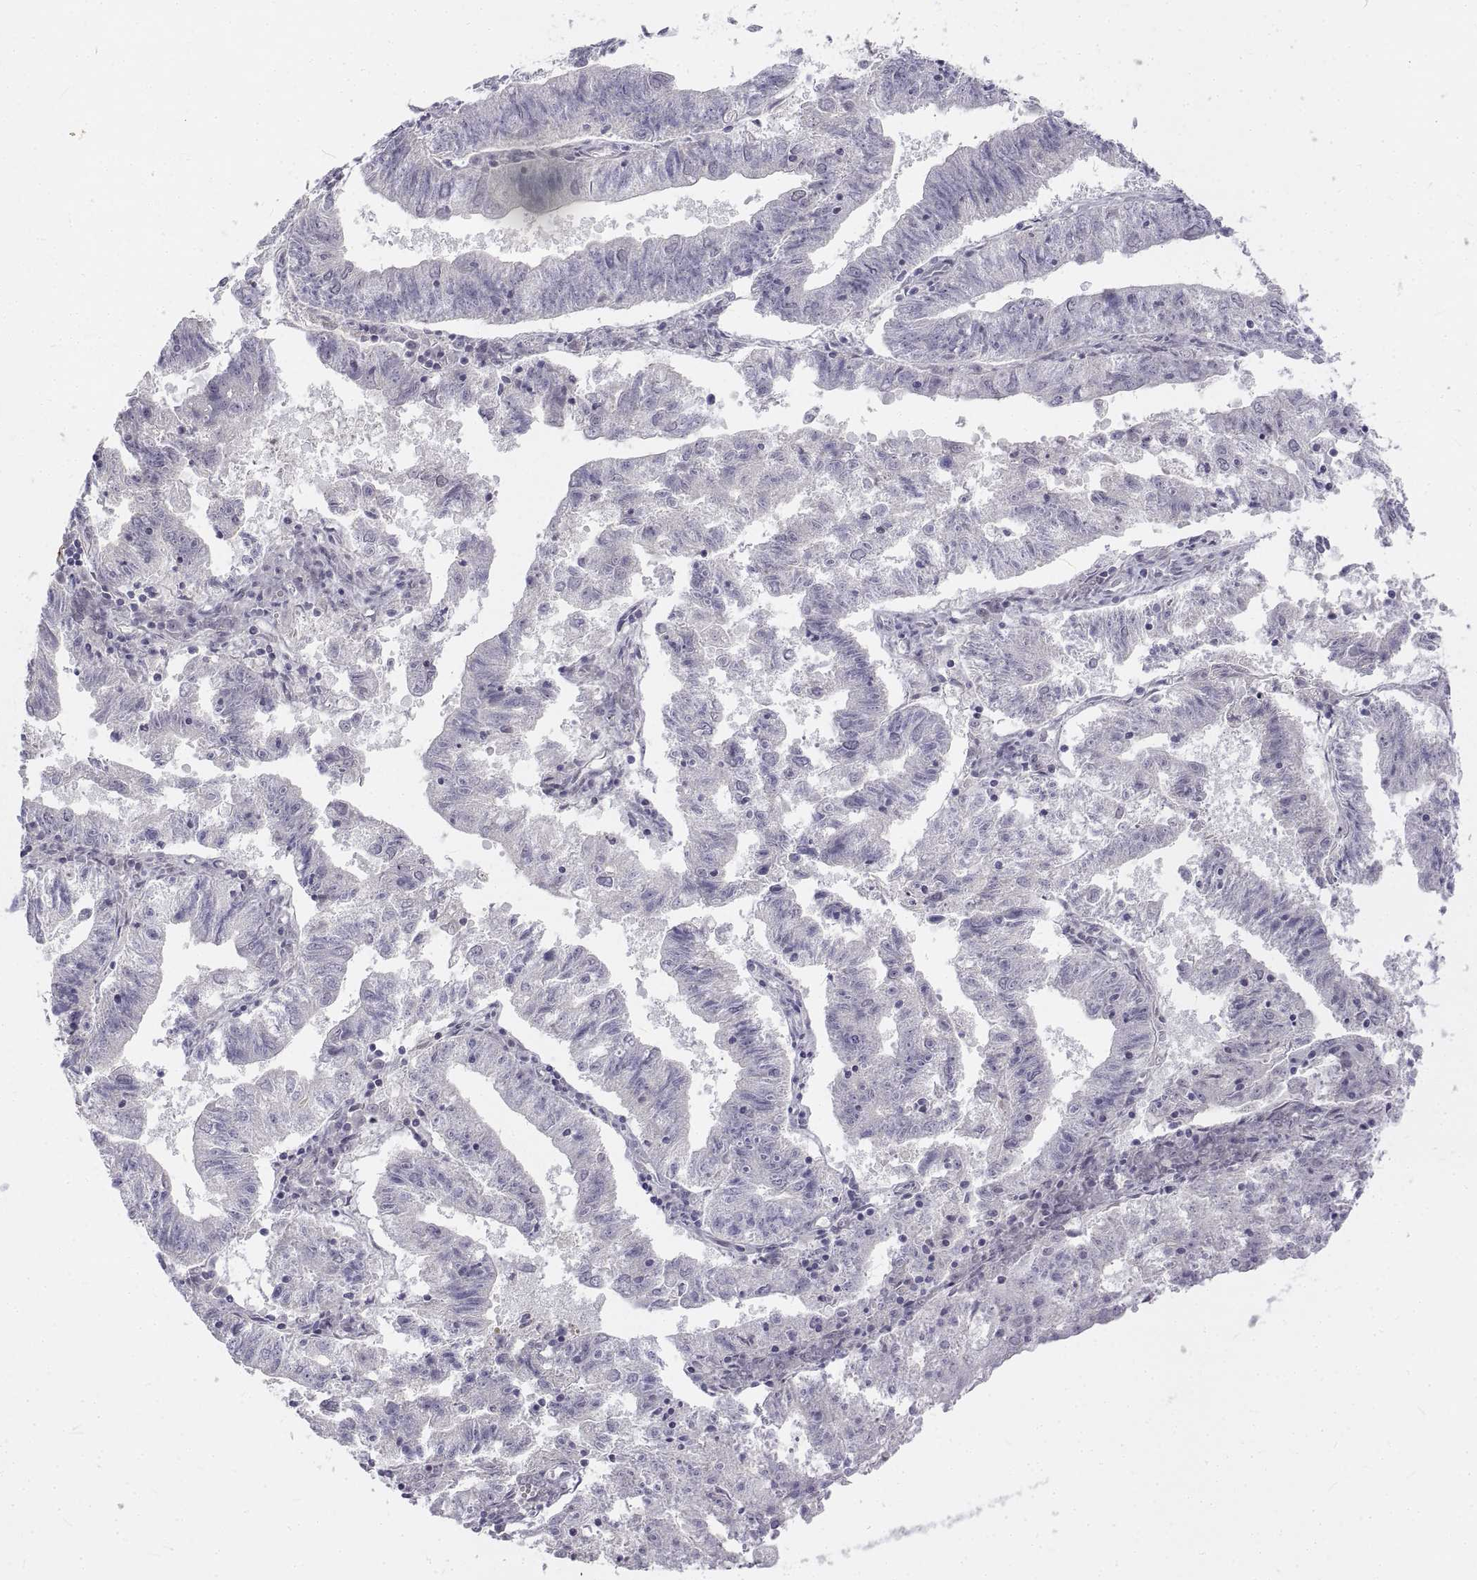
{"staining": {"intensity": "negative", "quantity": "none", "location": "none"}, "tissue": "endometrial cancer", "cell_type": "Tumor cells", "image_type": "cancer", "snomed": [{"axis": "morphology", "description": "Adenocarcinoma, NOS"}, {"axis": "topography", "description": "Endometrium"}], "caption": "Immunohistochemistry micrograph of human endometrial adenocarcinoma stained for a protein (brown), which exhibits no positivity in tumor cells. The staining was performed using DAB (3,3'-diaminobenzidine) to visualize the protein expression in brown, while the nuclei were stained in blue with hematoxylin (Magnification: 20x).", "gene": "ANO2", "patient": {"sex": "female", "age": 82}}